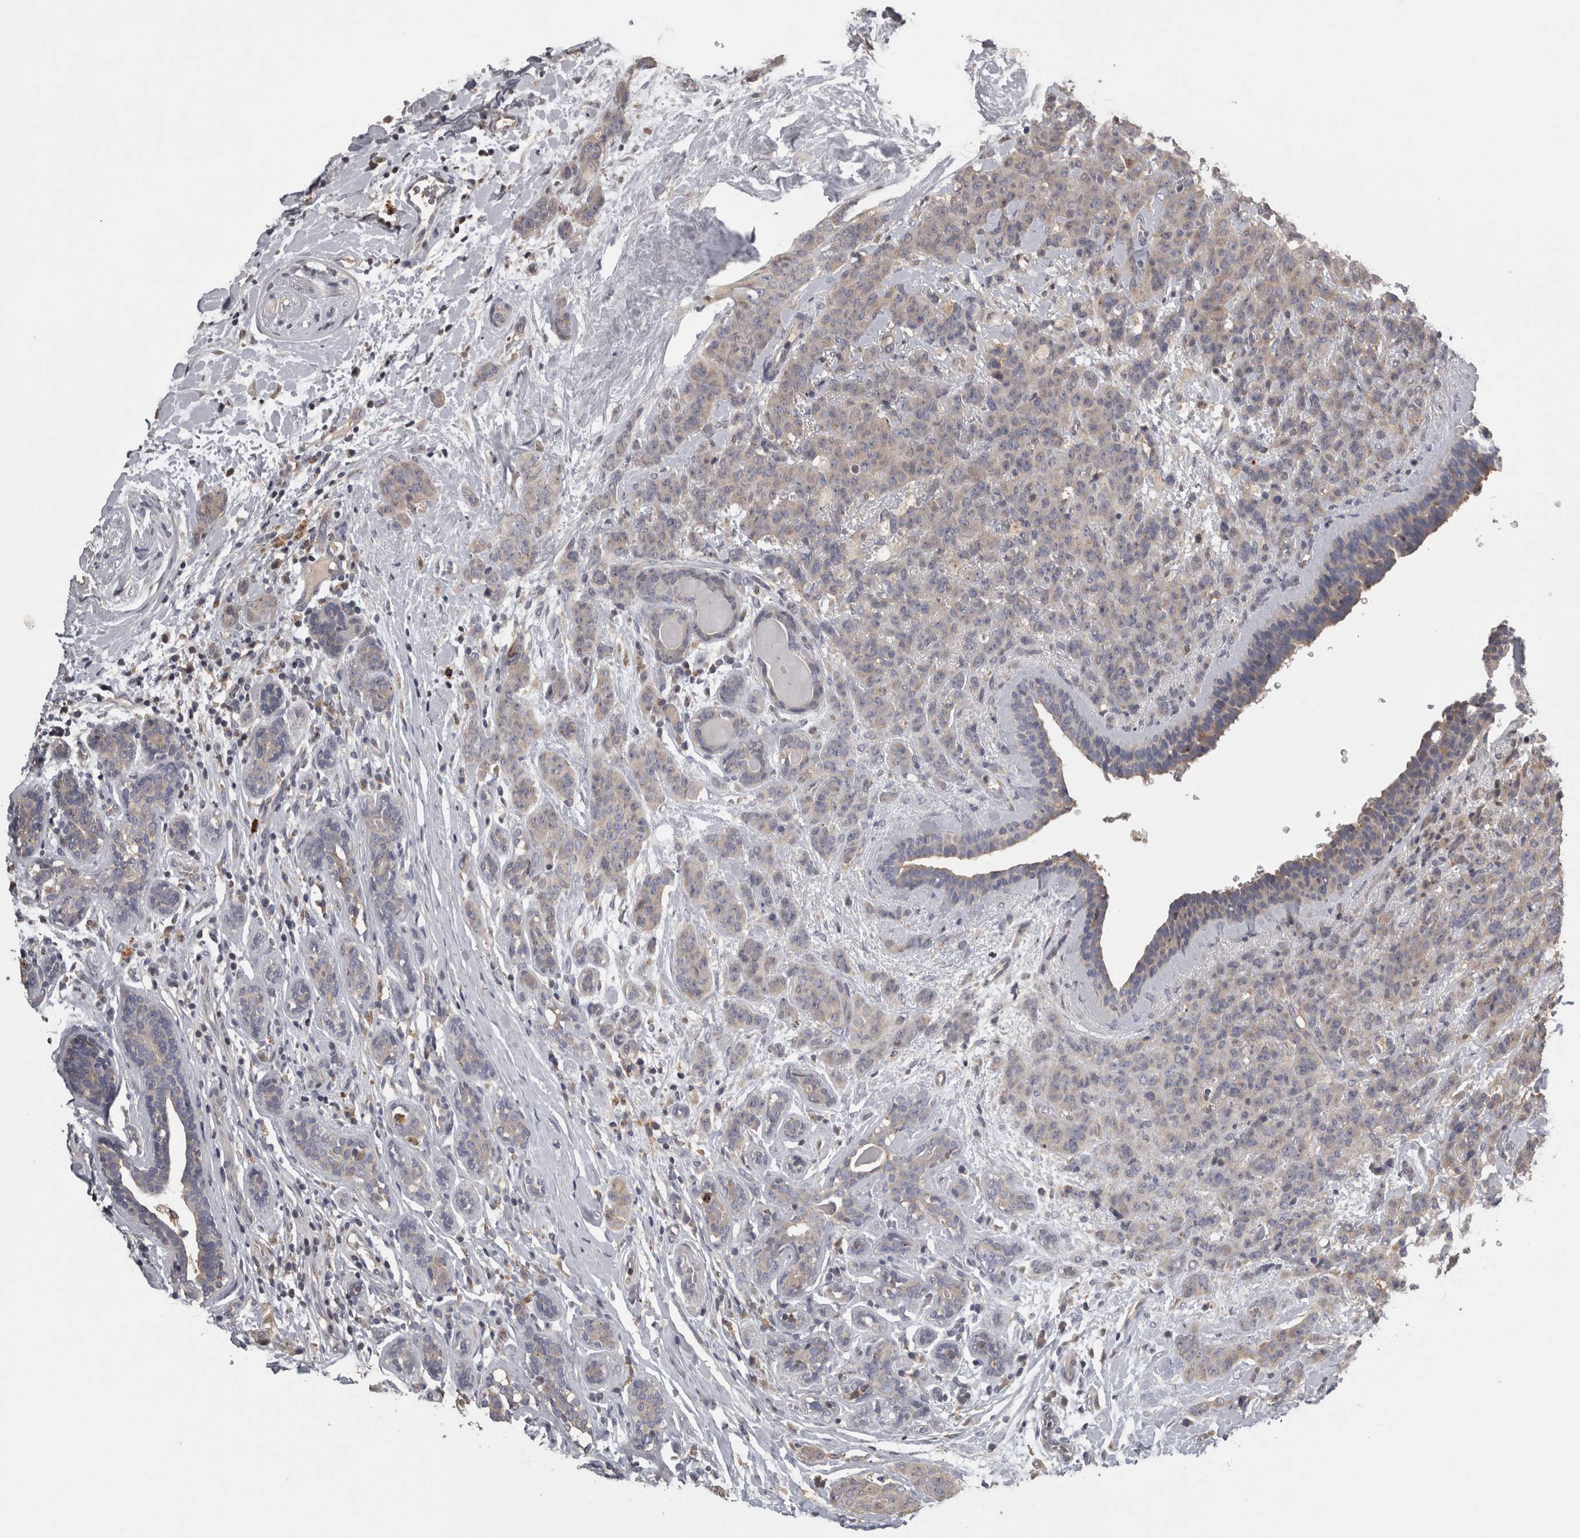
{"staining": {"intensity": "negative", "quantity": "none", "location": "none"}, "tissue": "breast cancer", "cell_type": "Tumor cells", "image_type": "cancer", "snomed": [{"axis": "morphology", "description": "Normal tissue, NOS"}, {"axis": "morphology", "description": "Duct carcinoma"}, {"axis": "topography", "description": "Breast"}], "caption": "There is no significant staining in tumor cells of breast infiltrating ductal carcinoma. Nuclei are stained in blue.", "gene": "PCM1", "patient": {"sex": "female", "age": 40}}